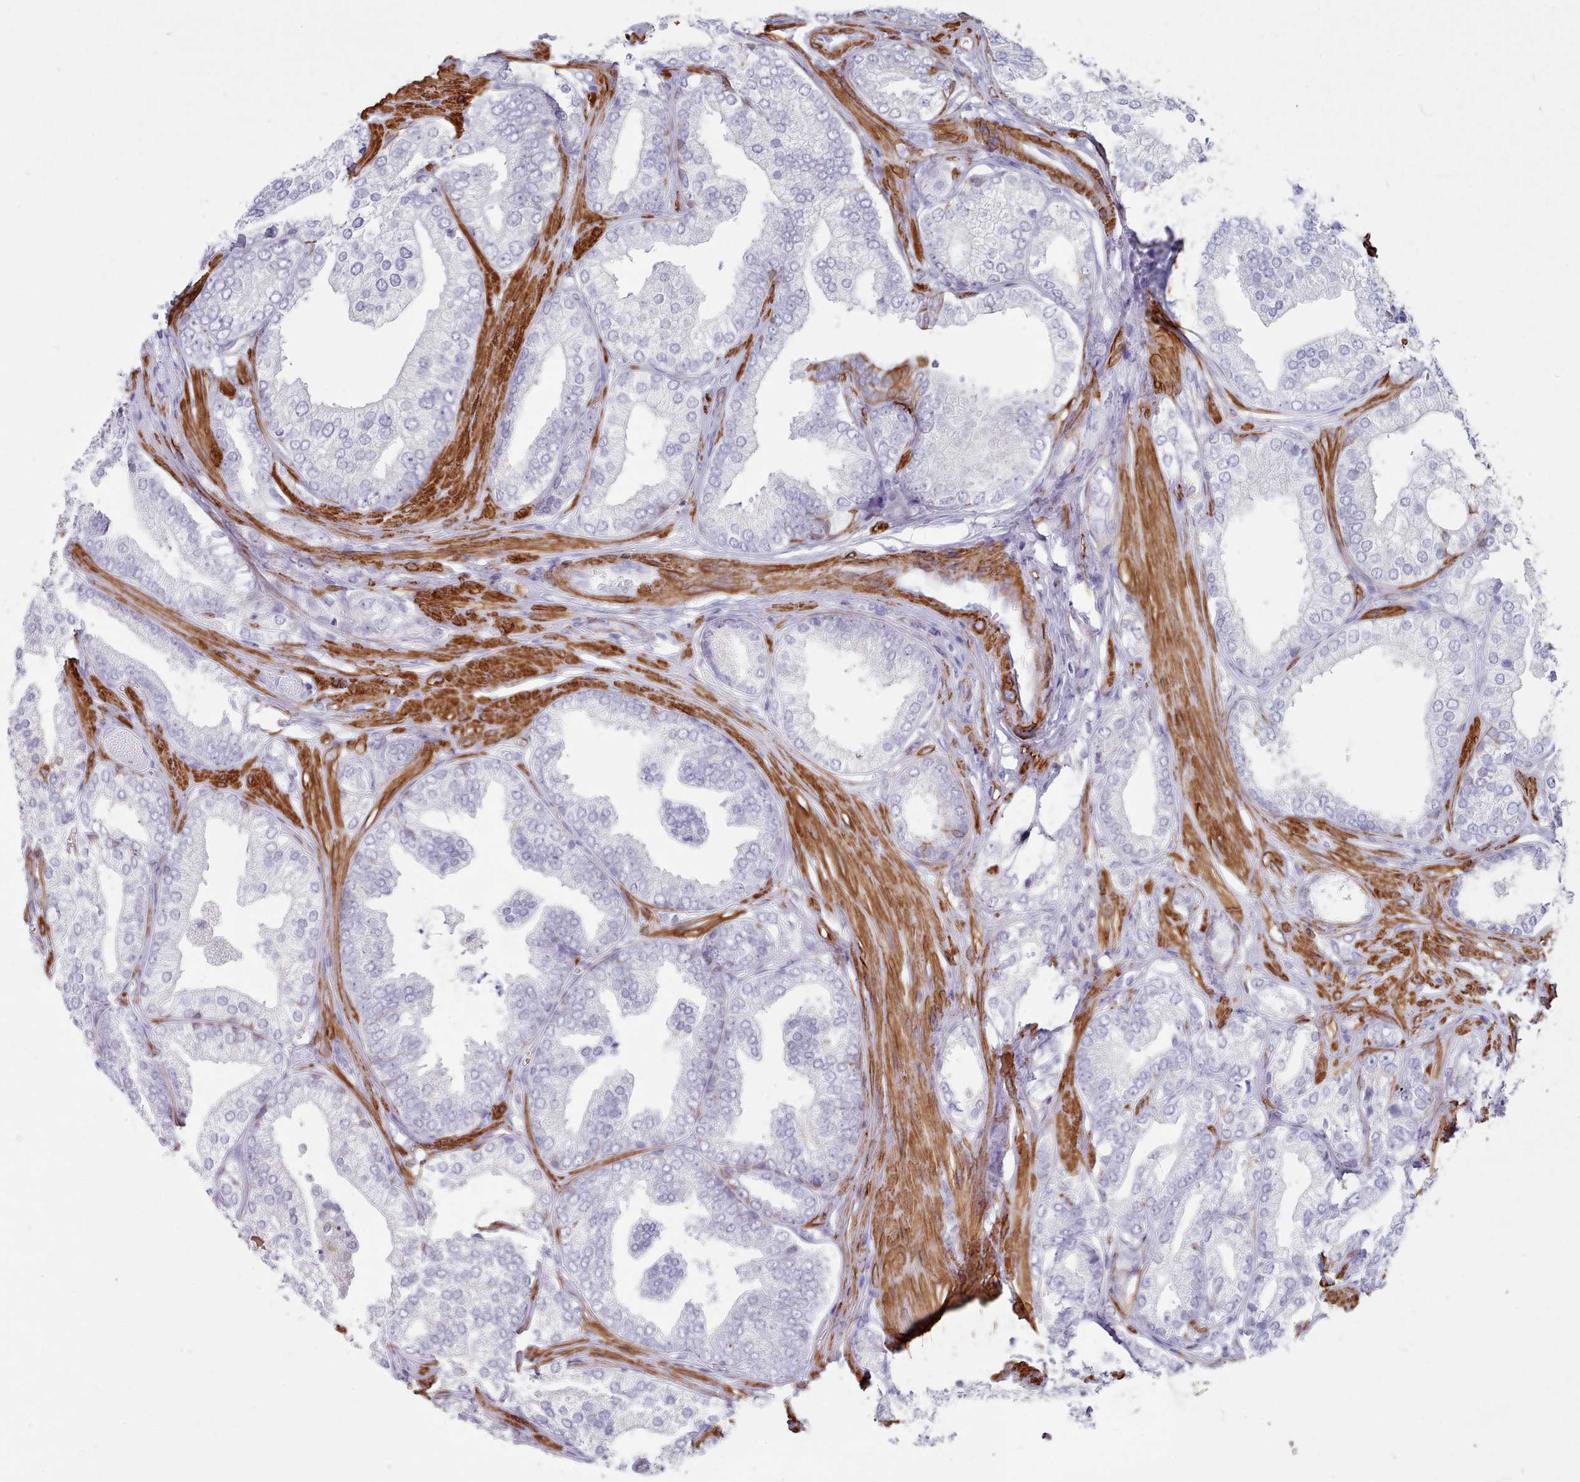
{"staining": {"intensity": "negative", "quantity": "none", "location": "none"}, "tissue": "prostate cancer", "cell_type": "Tumor cells", "image_type": "cancer", "snomed": [{"axis": "morphology", "description": "Adenocarcinoma, High grade"}, {"axis": "topography", "description": "Prostate"}], "caption": "Immunohistochemistry (IHC) photomicrograph of neoplastic tissue: prostate cancer (adenocarcinoma (high-grade)) stained with DAB (3,3'-diaminobenzidine) displays no significant protein positivity in tumor cells.", "gene": "FPGS", "patient": {"sex": "male", "age": 50}}